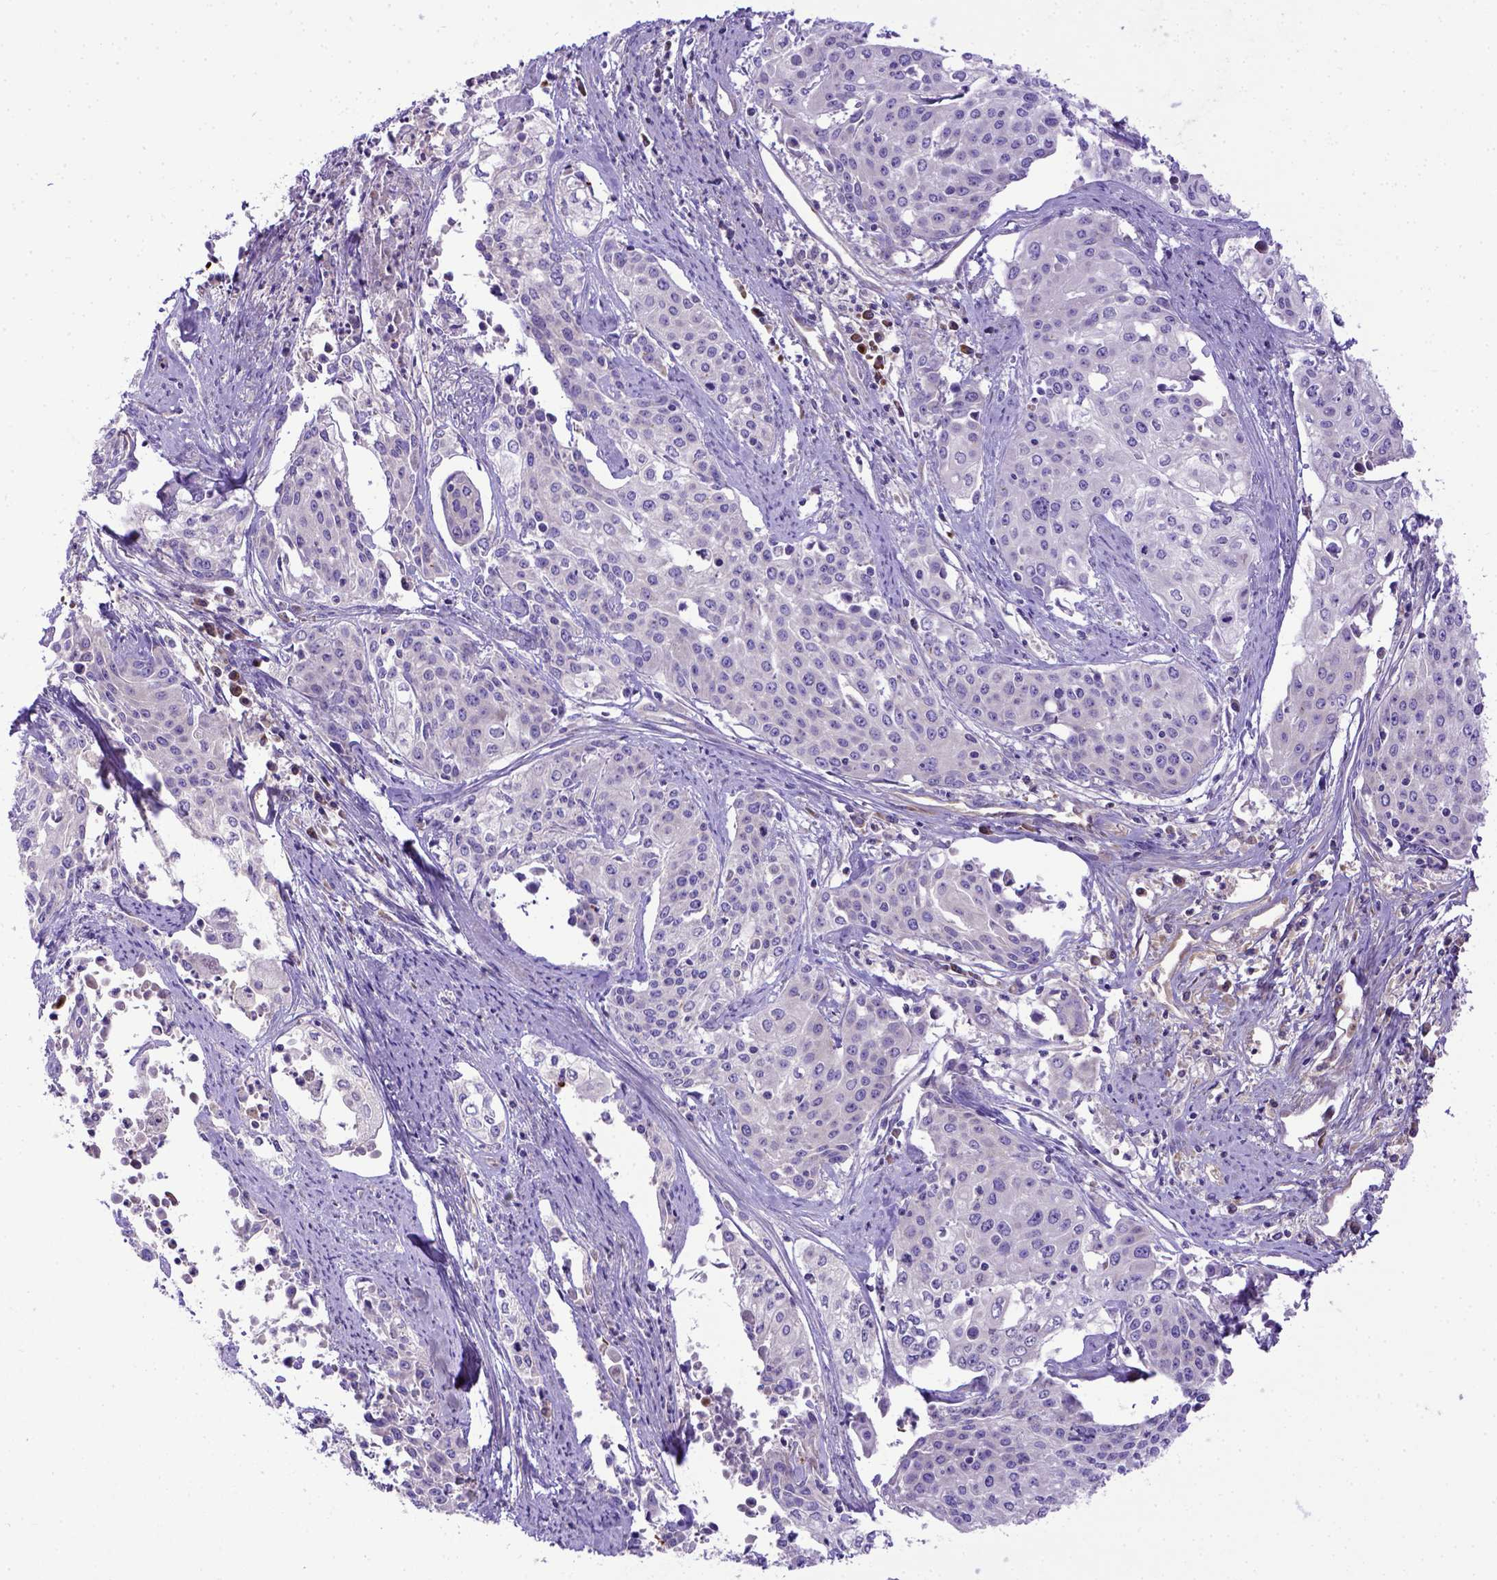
{"staining": {"intensity": "negative", "quantity": "none", "location": "none"}, "tissue": "cervical cancer", "cell_type": "Tumor cells", "image_type": "cancer", "snomed": [{"axis": "morphology", "description": "Squamous cell carcinoma, NOS"}, {"axis": "topography", "description": "Cervix"}], "caption": "Protein analysis of cervical squamous cell carcinoma exhibits no significant expression in tumor cells.", "gene": "CFAP300", "patient": {"sex": "female", "age": 39}}